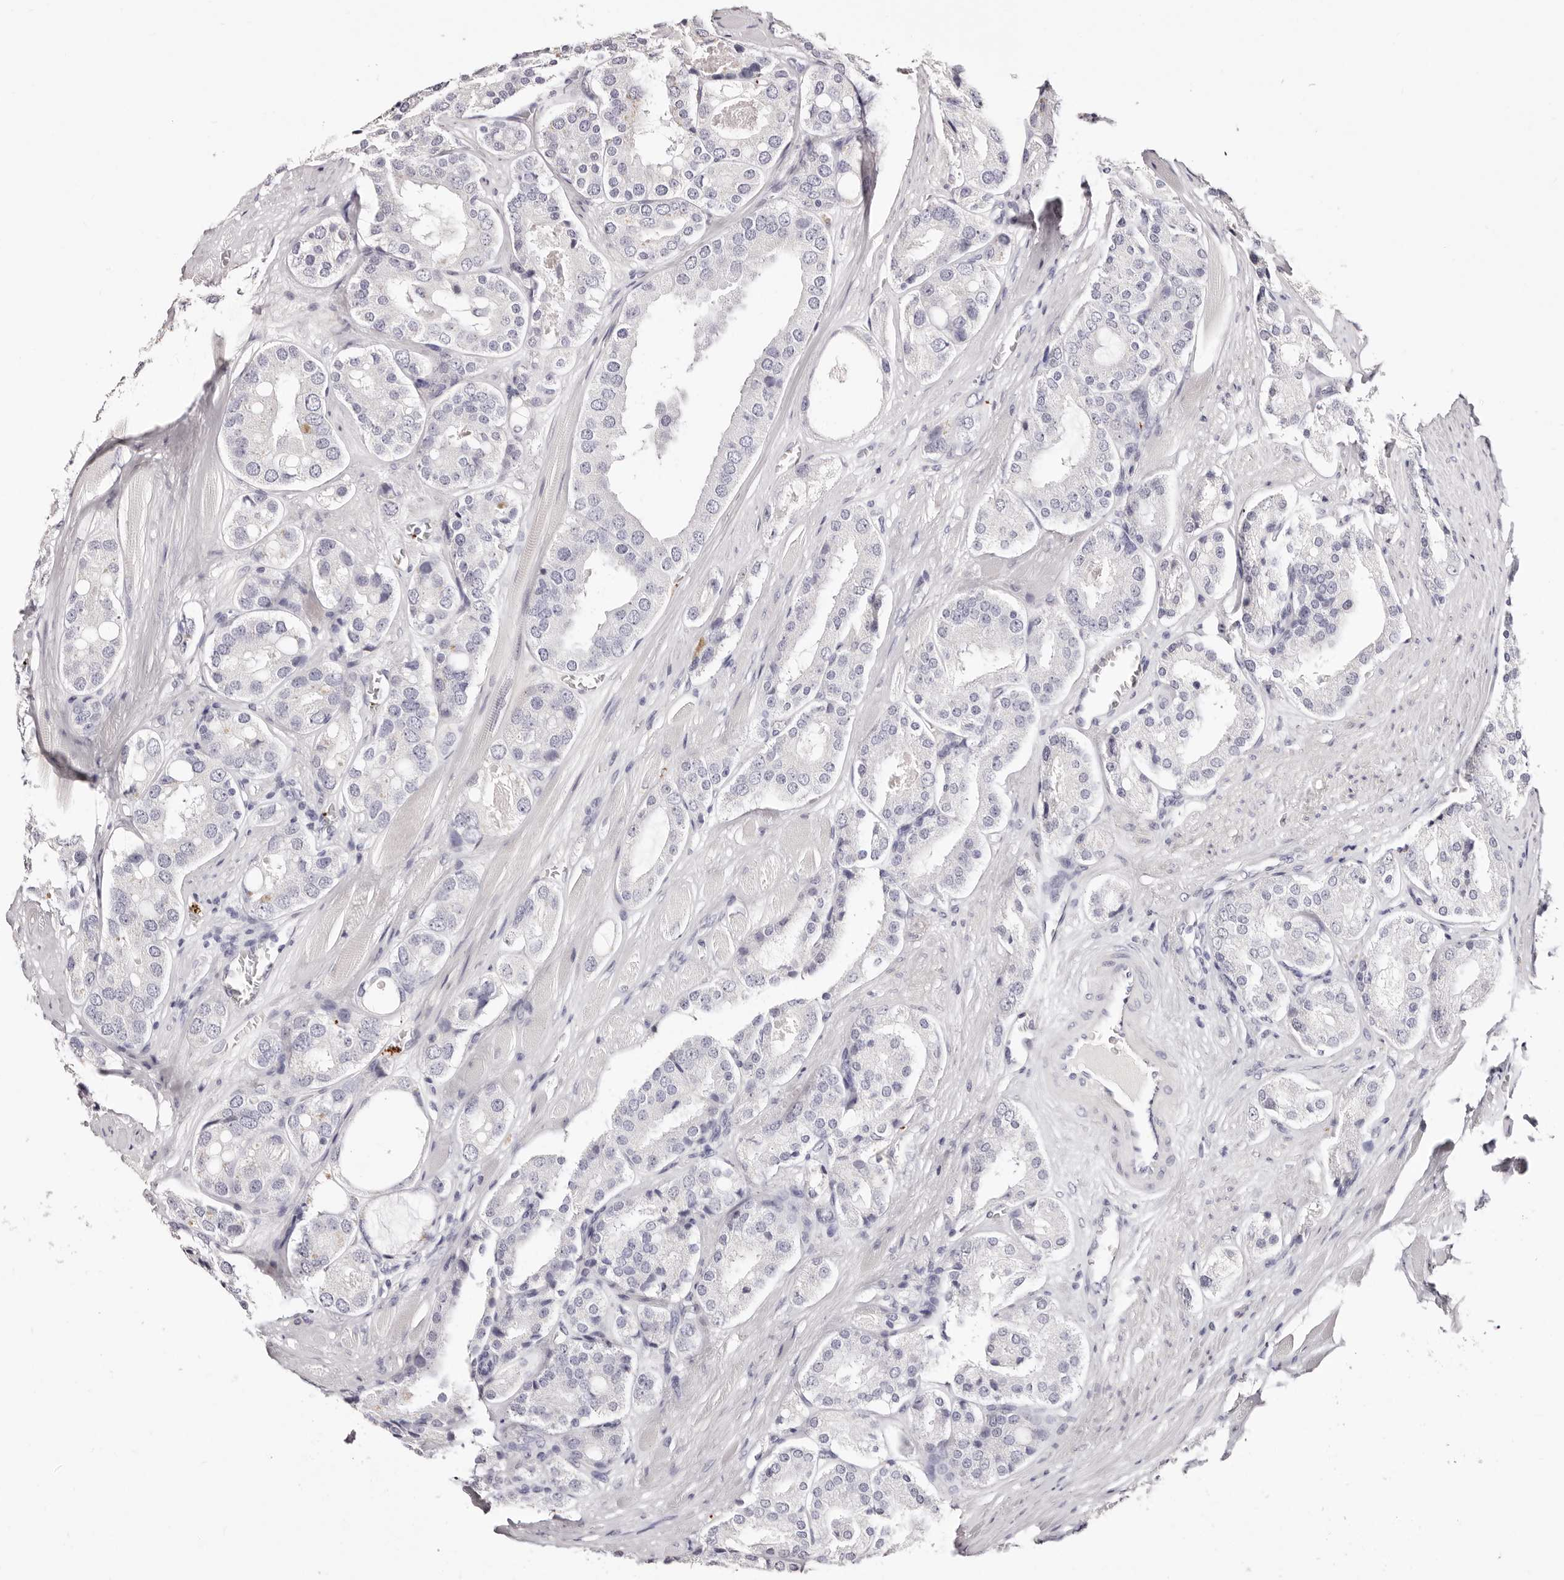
{"staining": {"intensity": "negative", "quantity": "none", "location": "none"}, "tissue": "prostate cancer", "cell_type": "Tumor cells", "image_type": "cancer", "snomed": [{"axis": "morphology", "description": "Adenocarcinoma, High grade"}, {"axis": "topography", "description": "Prostate"}], "caption": "The photomicrograph reveals no staining of tumor cells in prostate adenocarcinoma (high-grade).", "gene": "PF4", "patient": {"sex": "male", "age": 65}}